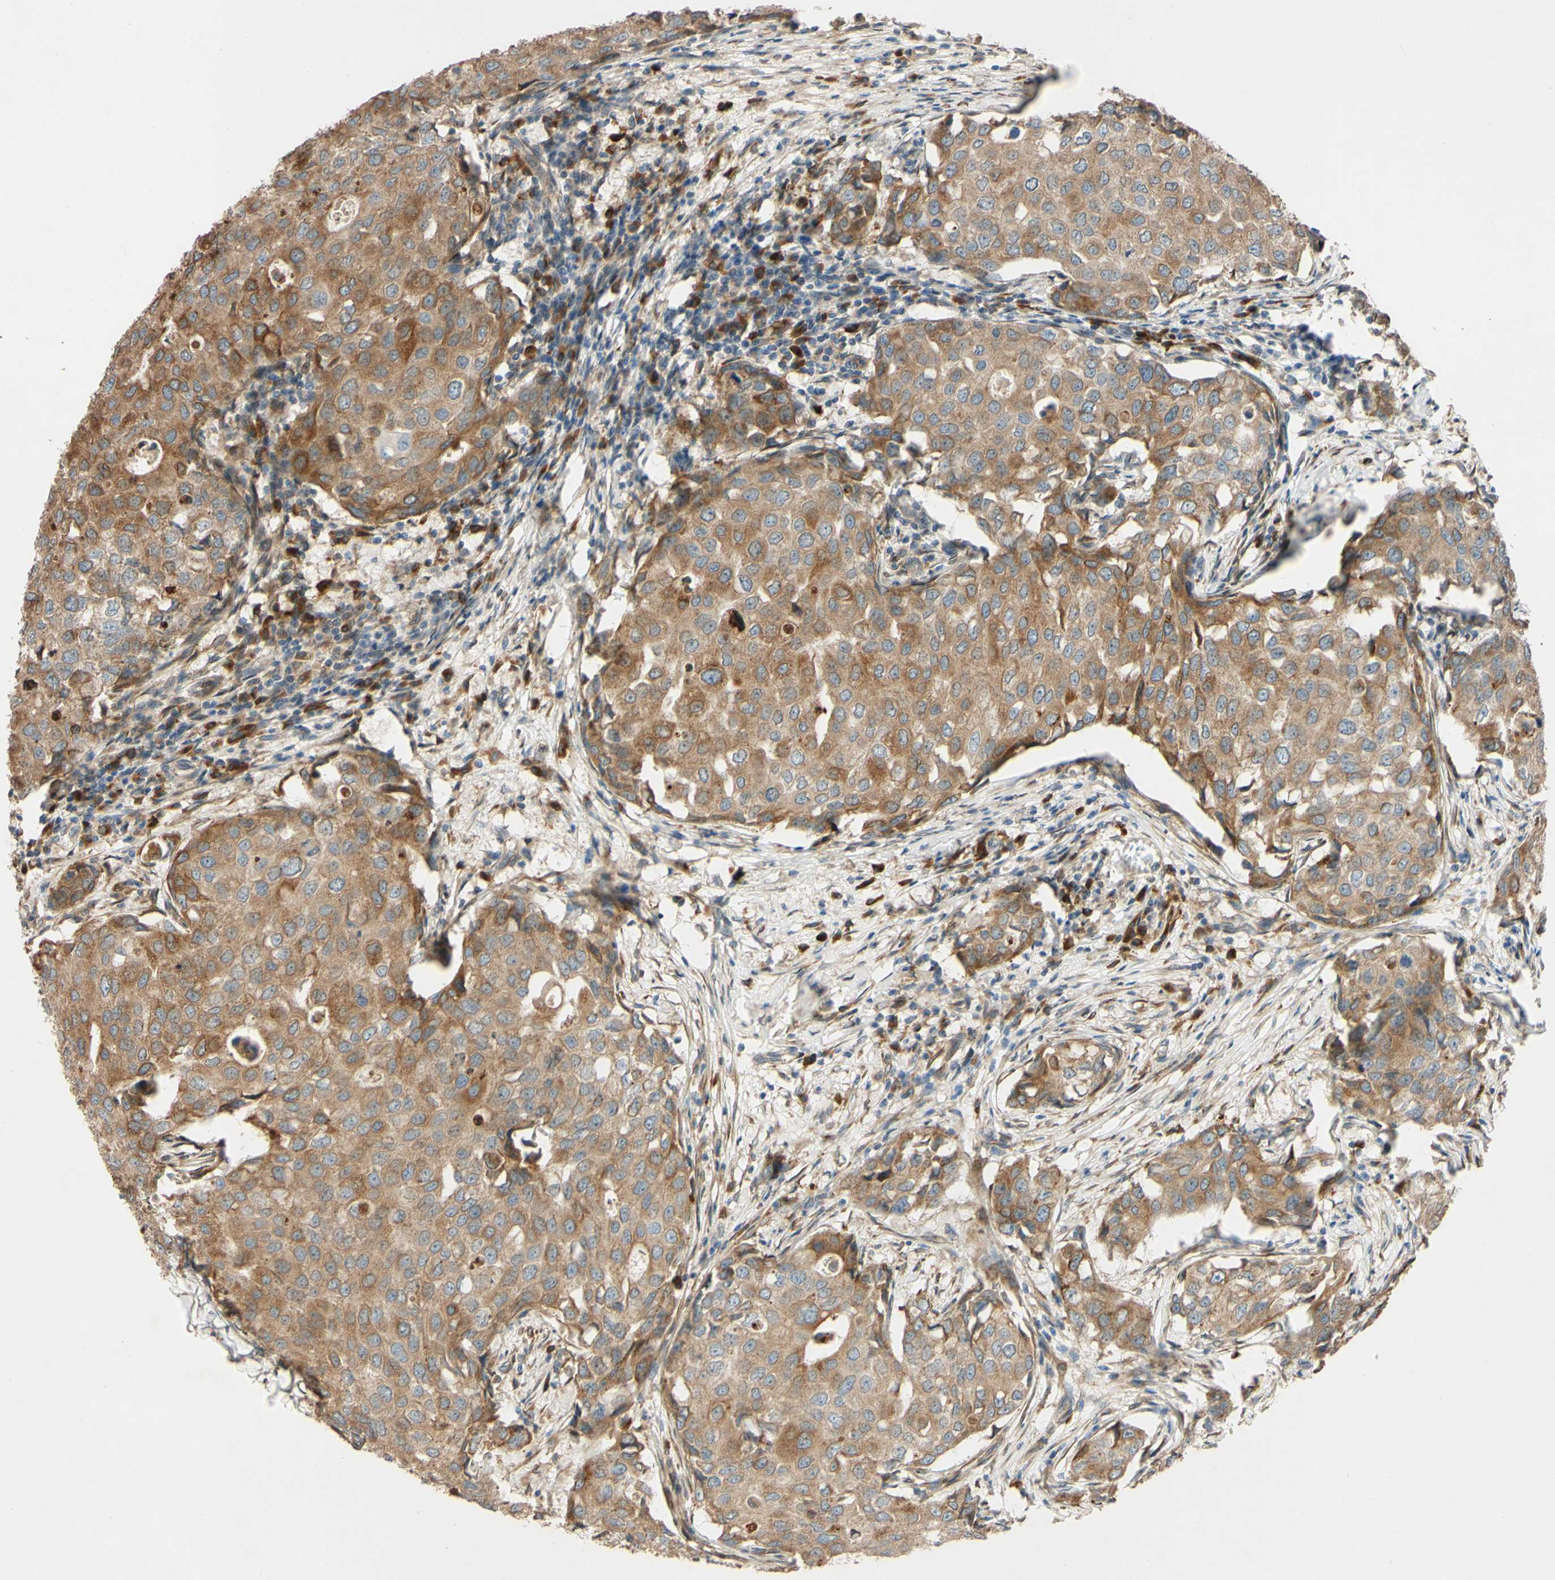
{"staining": {"intensity": "moderate", "quantity": ">75%", "location": "cytoplasmic/membranous"}, "tissue": "breast cancer", "cell_type": "Tumor cells", "image_type": "cancer", "snomed": [{"axis": "morphology", "description": "Duct carcinoma"}, {"axis": "topography", "description": "Breast"}], "caption": "Immunohistochemistry of human infiltrating ductal carcinoma (breast) displays medium levels of moderate cytoplasmic/membranous expression in approximately >75% of tumor cells. (DAB IHC, brown staining for protein, blue staining for nuclei).", "gene": "PTPRU", "patient": {"sex": "female", "age": 27}}